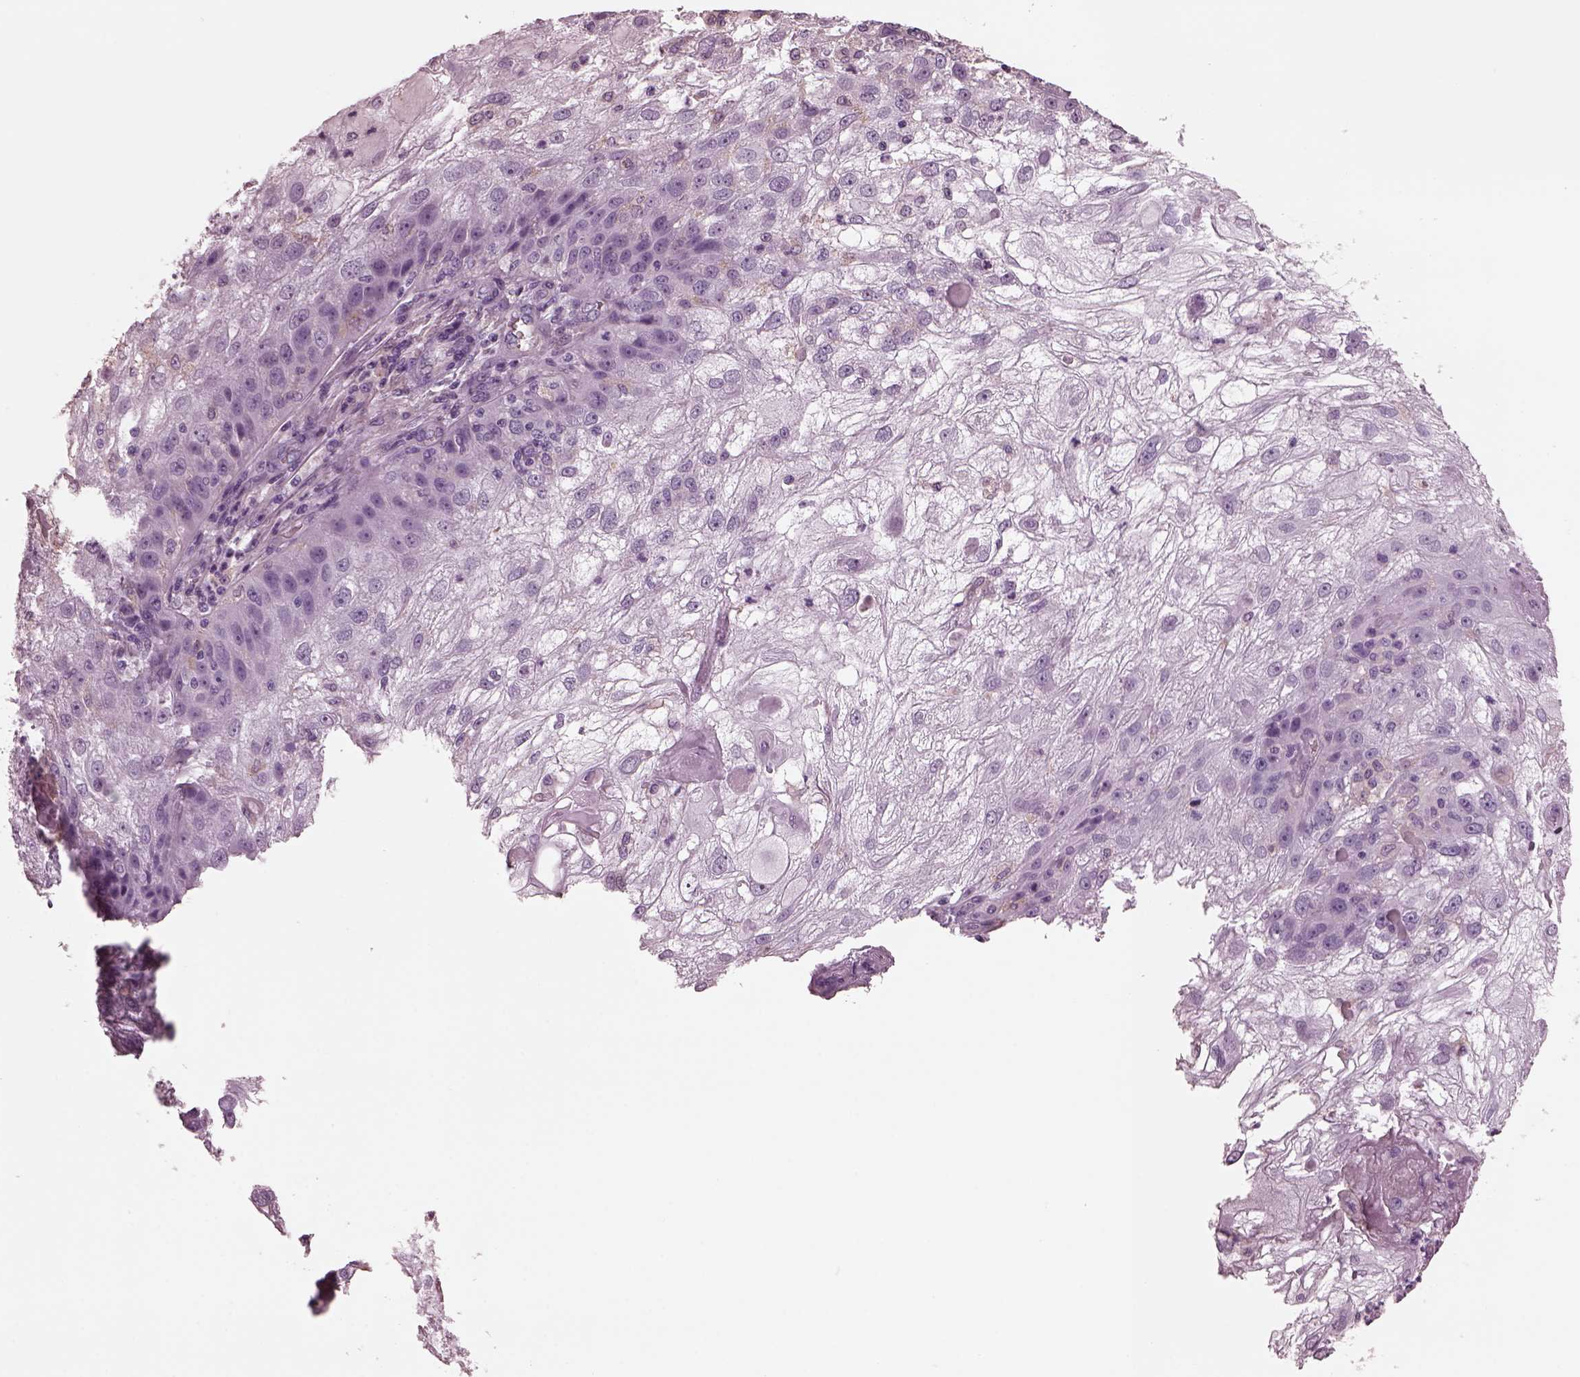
{"staining": {"intensity": "negative", "quantity": "none", "location": "none"}, "tissue": "skin cancer", "cell_type": "Tumor cells", "image_type": "cancer", "snomed": [{"axis": "morphology", "description": "Normal tissue, NOS"}, {"axis": "morphology", "description": "Squamous cell carcinoma, NOS"}, {"axis": "topography", "description": "Skin"}], "caption": "The IHC micrograph has no significant expression in tumor cells of skin cancer tissue.", "gene": "CGA", "patient": {"sex": "female", "age": 83}}